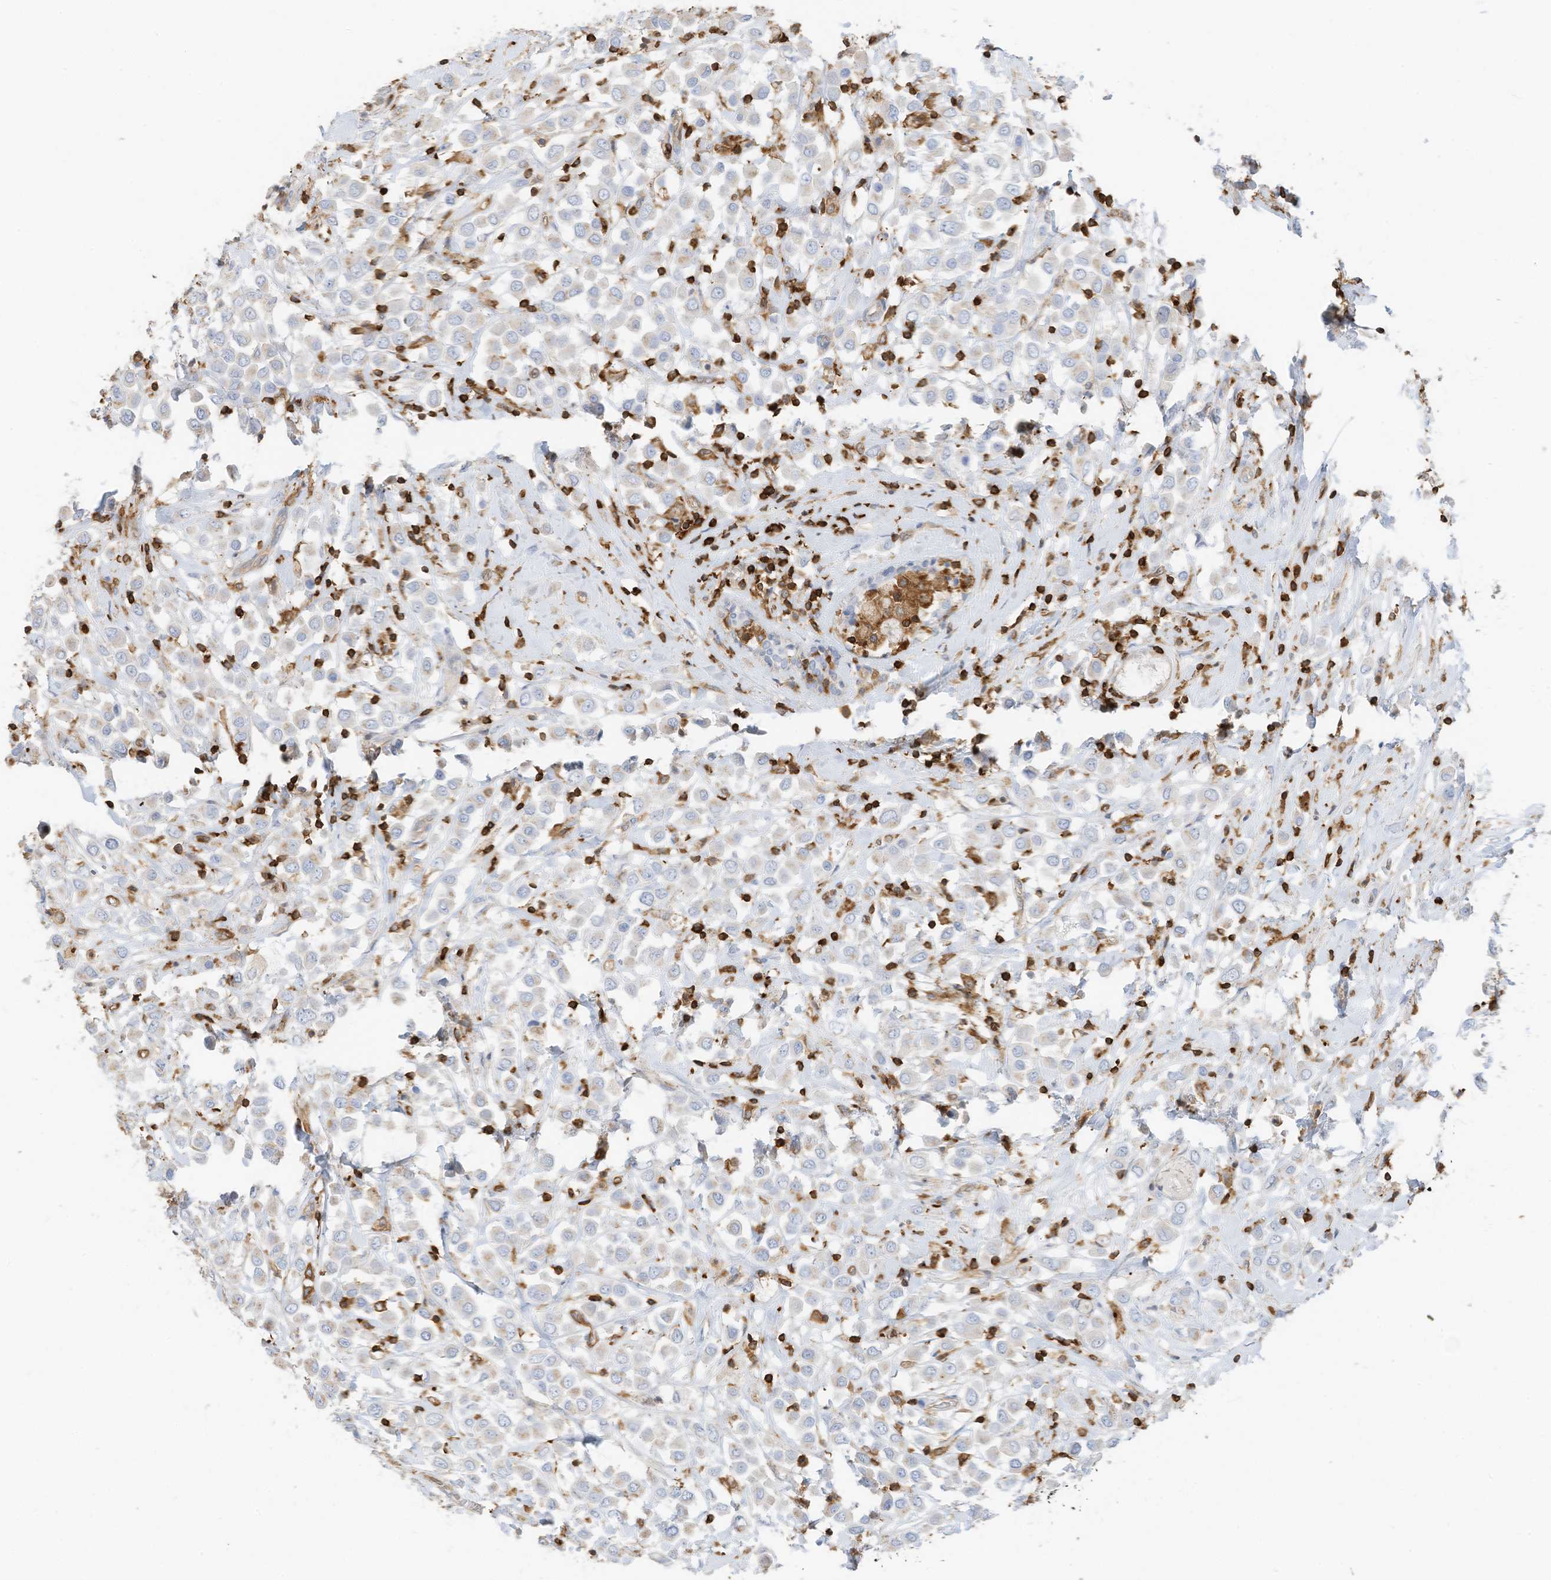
{"staining": {"intensity": "negative", "quantity": "none", "location": "none"}, "tissue": "breast cancer", "cell_type": "Tumor cells", "image_type": "cancer", "snomed": [{"axis": "morphology", "description": "Duct carcinoma"}, {"axis": "topography", "description": "Breast"}], "caption": "Protein analysis of infiltrating ductal carcinoma (breast) demonstrates no significant expression in tumor cells.", "gene": "ARHGAP25", "patient": {"sex": "female", "age": 61}}